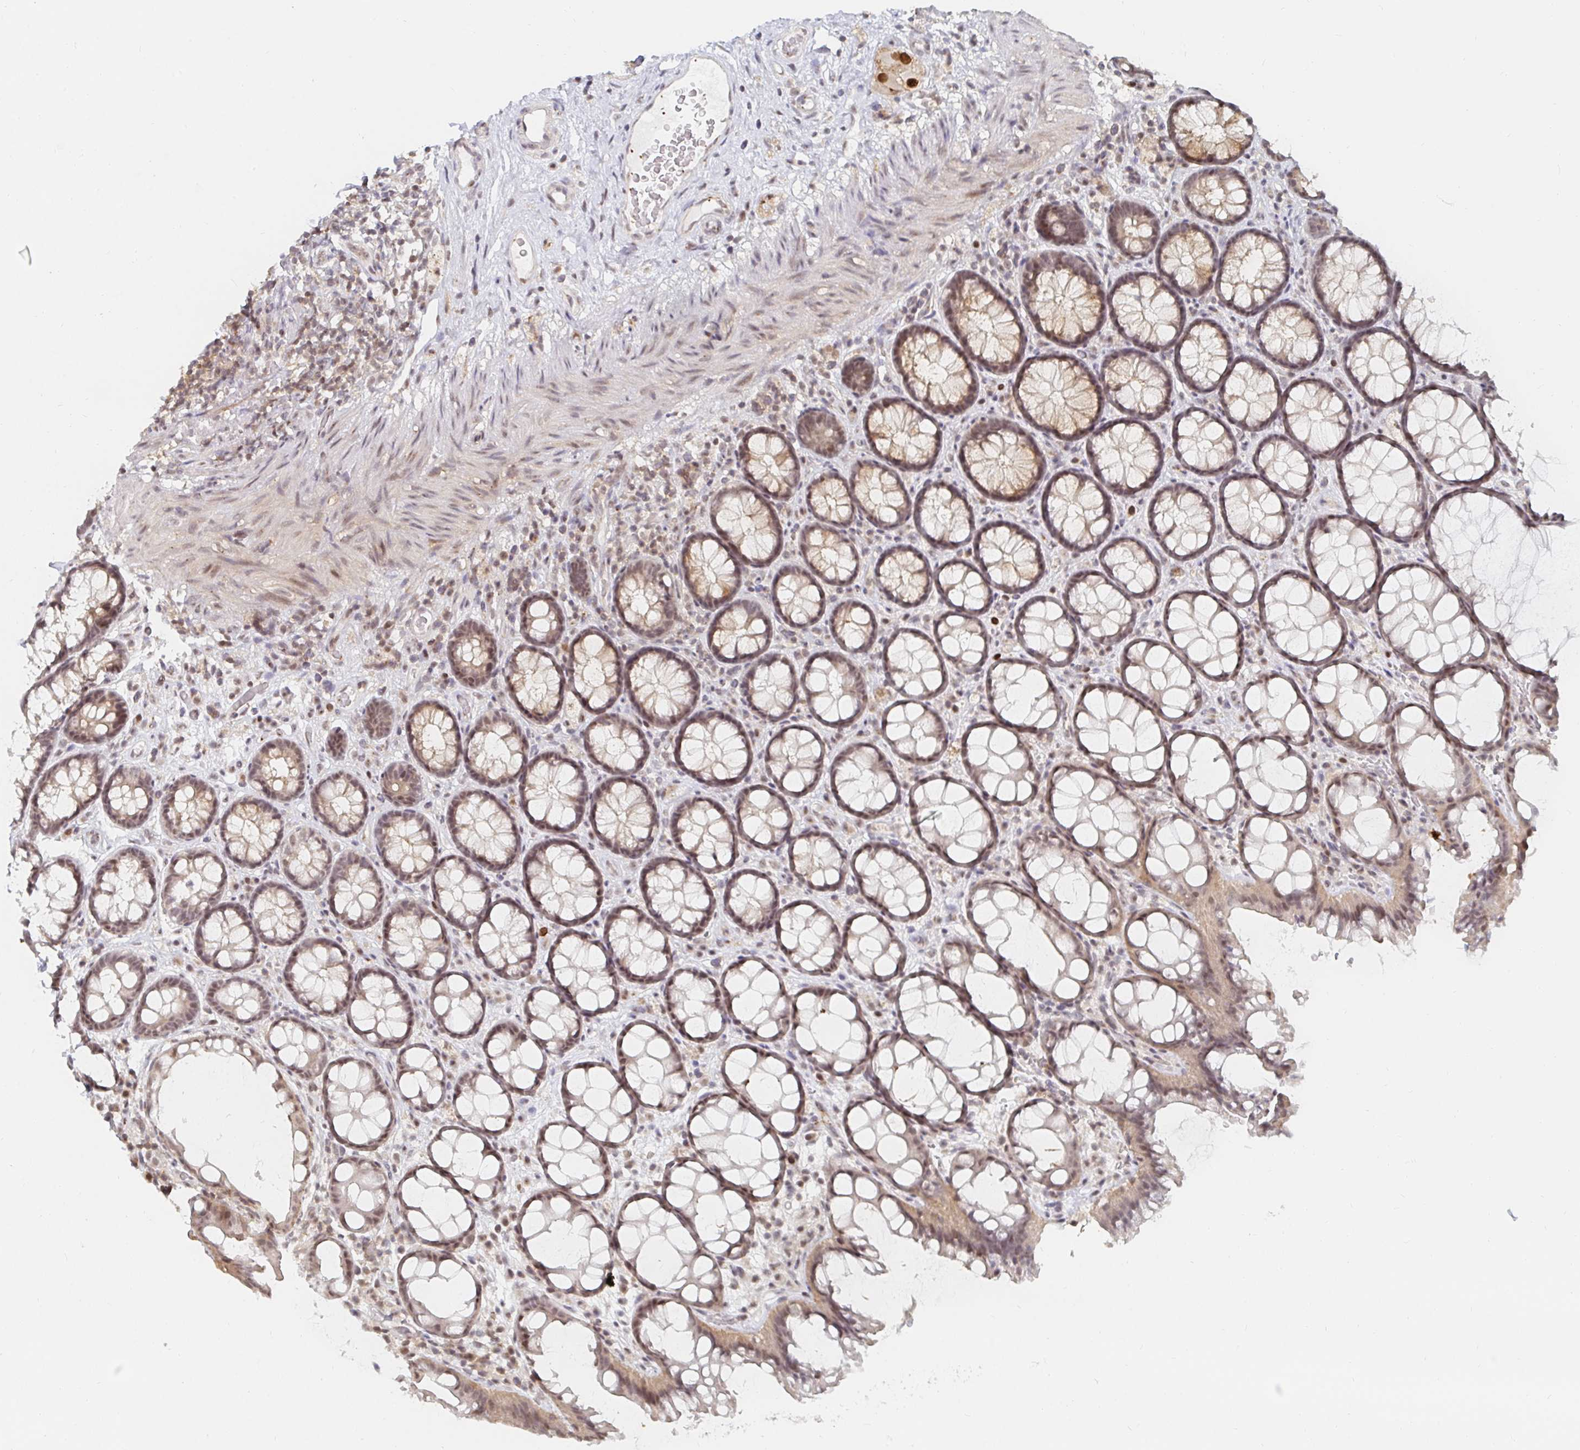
{"staining": {"intensity": "moderate", "quantity": ">75%", "location": "cytoplasmic/membranous,nuclear"}, "tissue": "rectum", "cell_type": "Glandular cells", "image_type": "normal", "snomed": [{"axis": "morphology", "description": "Normal tissue, NOS"}, {"axis": "topography", "description": "Rectum"}], "caption": "IHC (DAB (3,3'-diaminobenzidine)) staining of benign human rectum demonstrates moderate cytoplasmic/membranous,nuclear protein expression in about >75% of glandular cells.", "gene": "CHD2", "patient": {"sex": "female", "age": 67}}